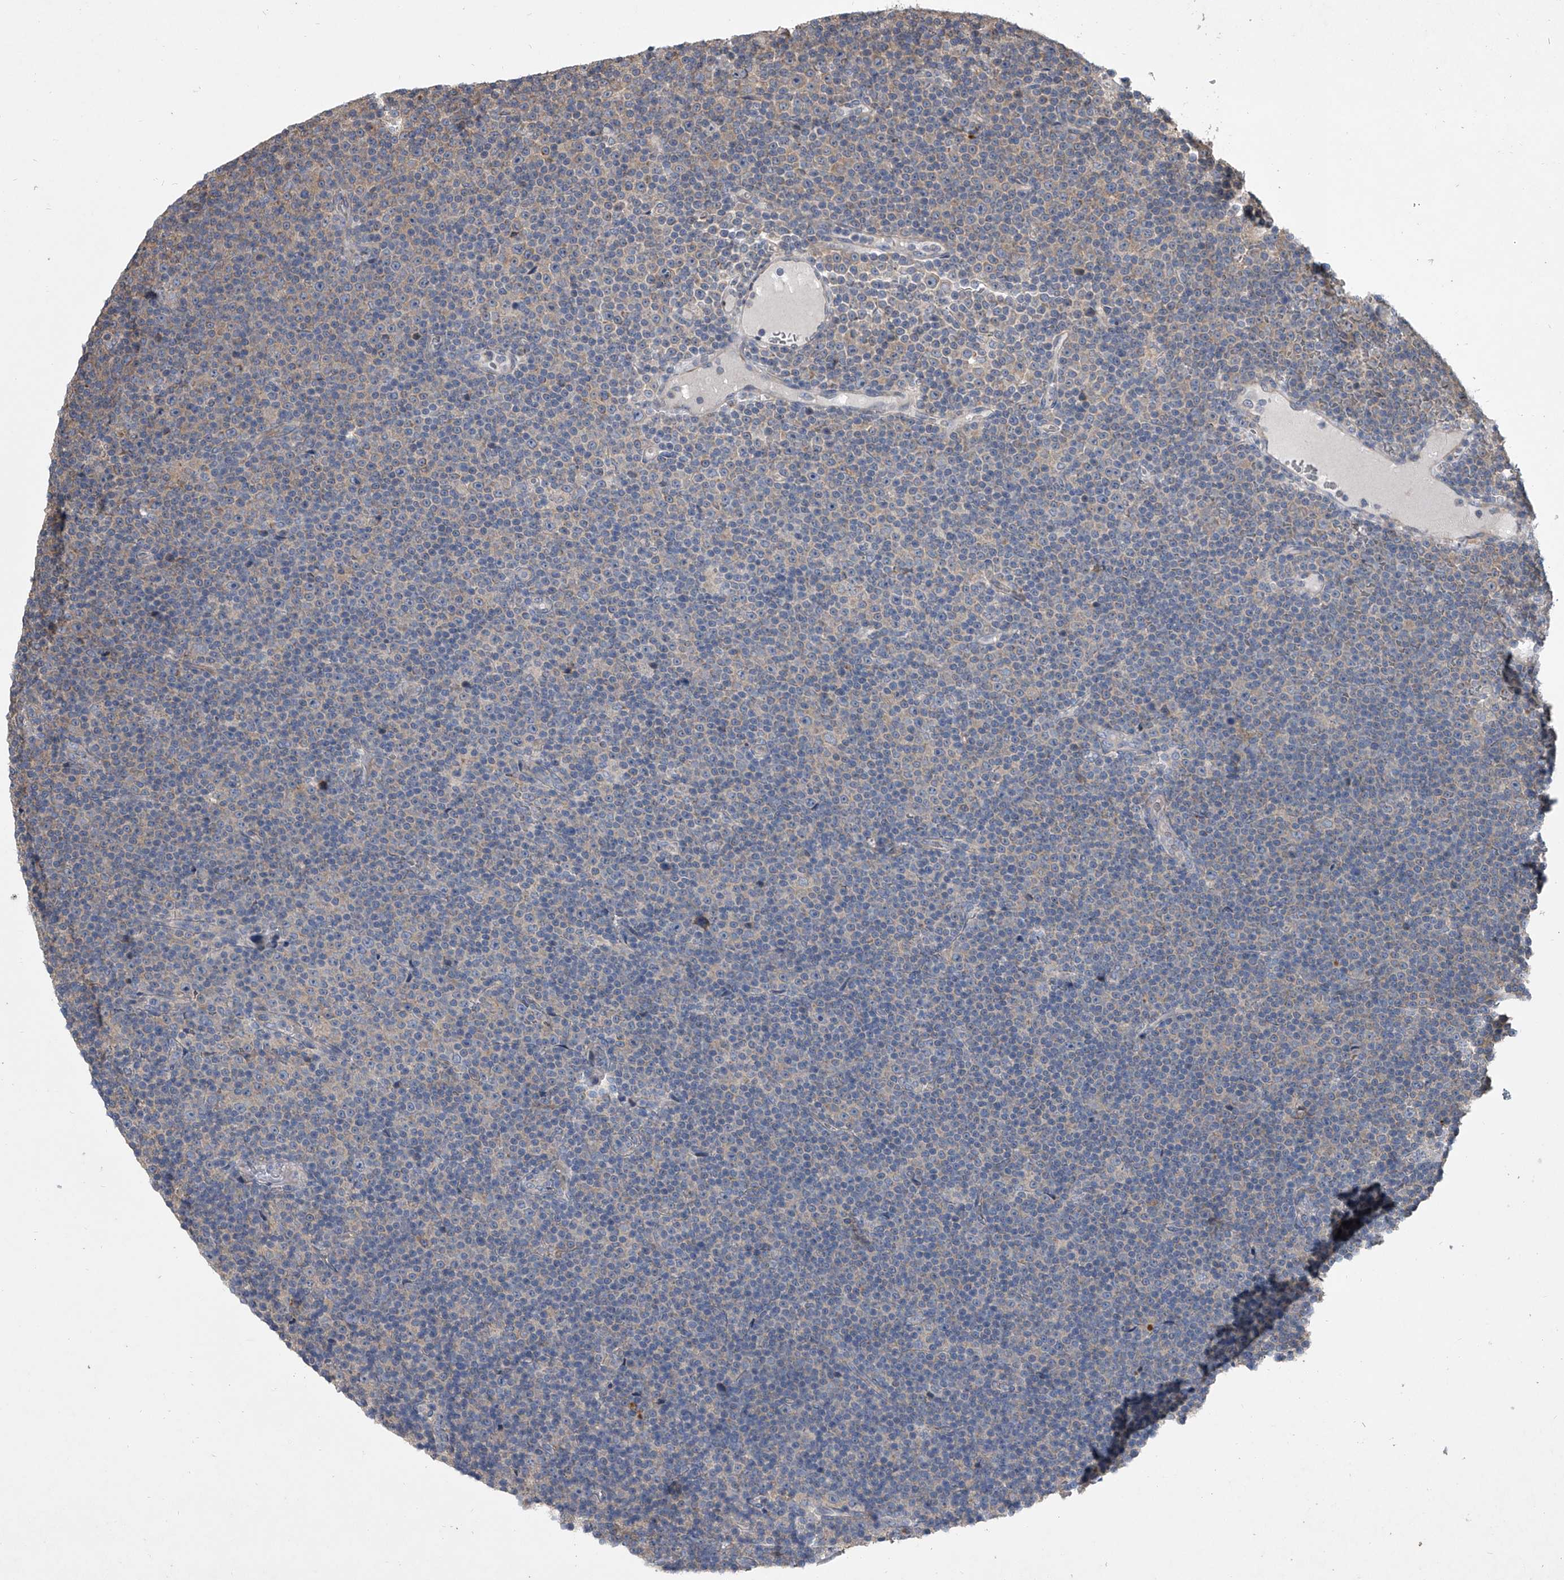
{"staining": {"intensity": "negative", "quantity": "none", "location": "none"}, "tissue": "lymphoma", "cell_type": "Tumor cells", "image_type": "cancer", "snomed": [{"axis": "morphology", "description": "Malignant lymphoma, non-Hodgkin's type, Low grade"}, {"axis": "topography", "description": "Lymph node"}], "caption": "IHC photomicrograph of human low-grade malignant lymphoma, non-Hodgkin's type stained for a protein (brown), which displays no expression in tumor cells. (Immunohistochemistry, brightfield microscopy, high magnification).", "gene": "DOCK9", "patient": {"sex": "female", "age": 67}}